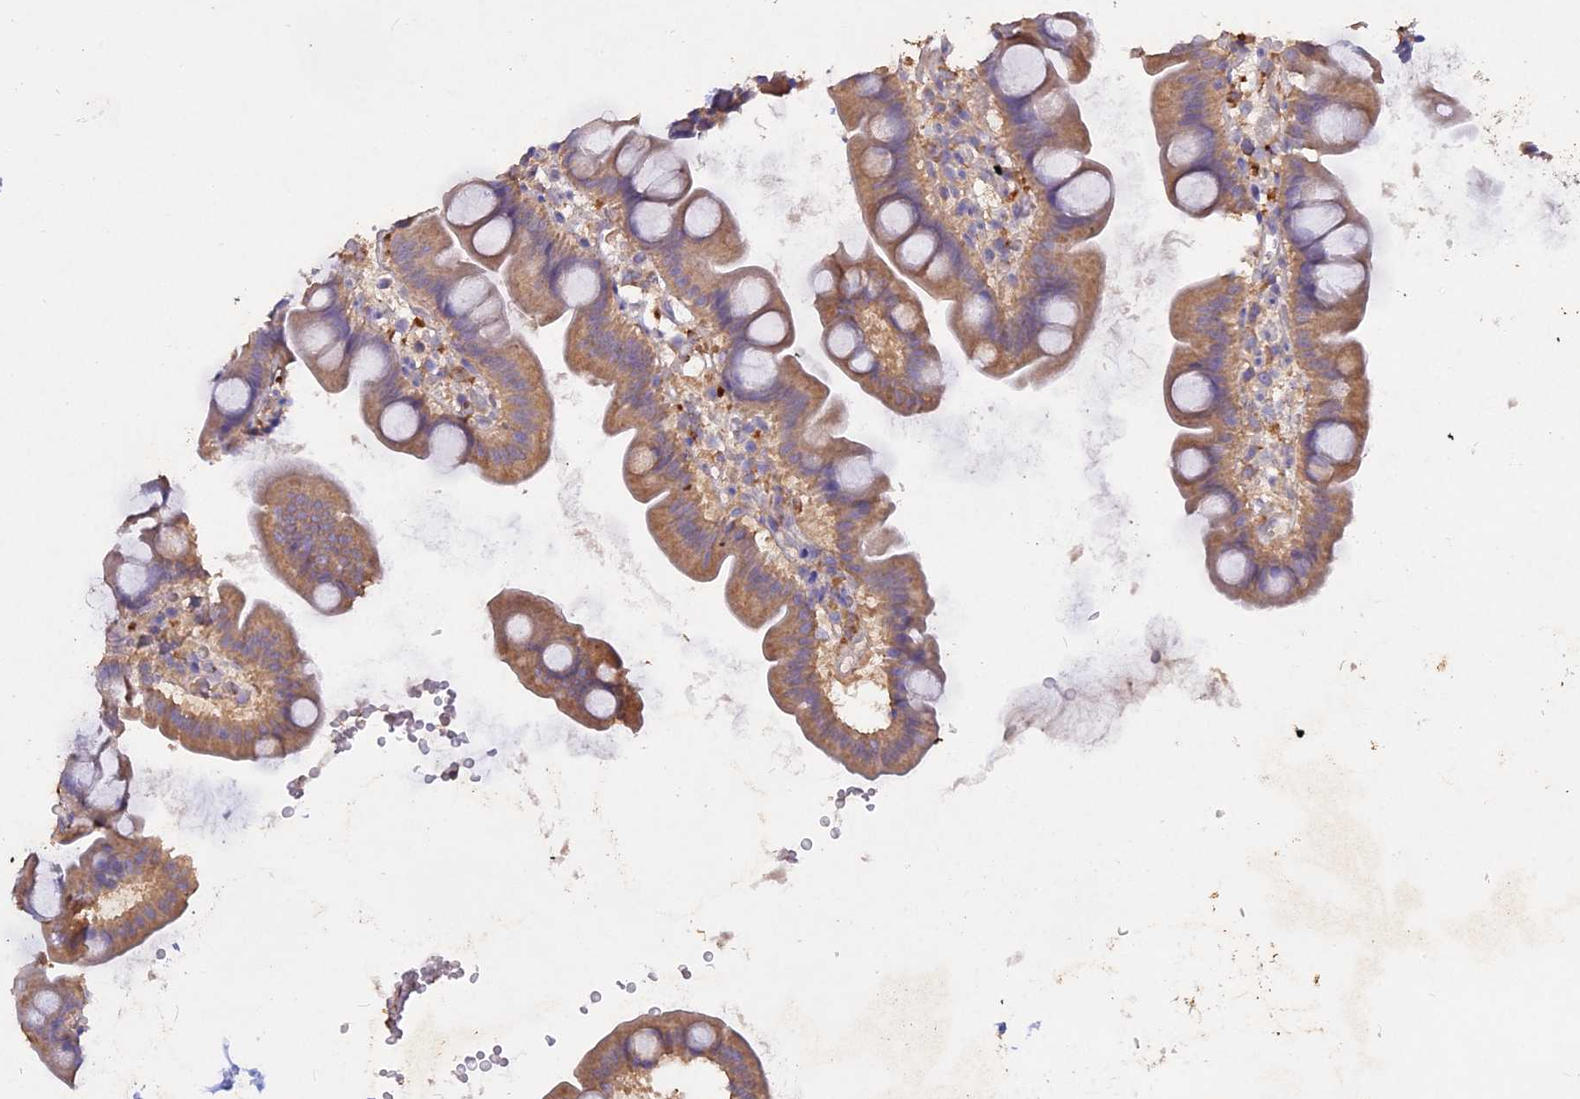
{"staining": {"intensity": "weak", "quantity": "25%-75%", "location": "cytoplasmic/membranous"}, "tissue": "small intestine", "cell_type": "Glandular cells", "image_type": "normal", "snomed": [{"axis": "morphology", "description": "Normal tissue, NOS"}, {"axis": "topography", "description": "Small intestine"}], "caption": "Immunohistochemistry staining of normal small intestine, which displays low levels of weak cytoplasmic/membranous positivity in approximately 25%-75% of glandular cells indicating weak cytoplasmic/membranous protein positivity. The staining was performed using DAB (brown) for protein detection and nuclei were counterstained in hematoxylin (blue).", "gene": "SLC26A4", "patient": {"sex": "female", "age": 68}}